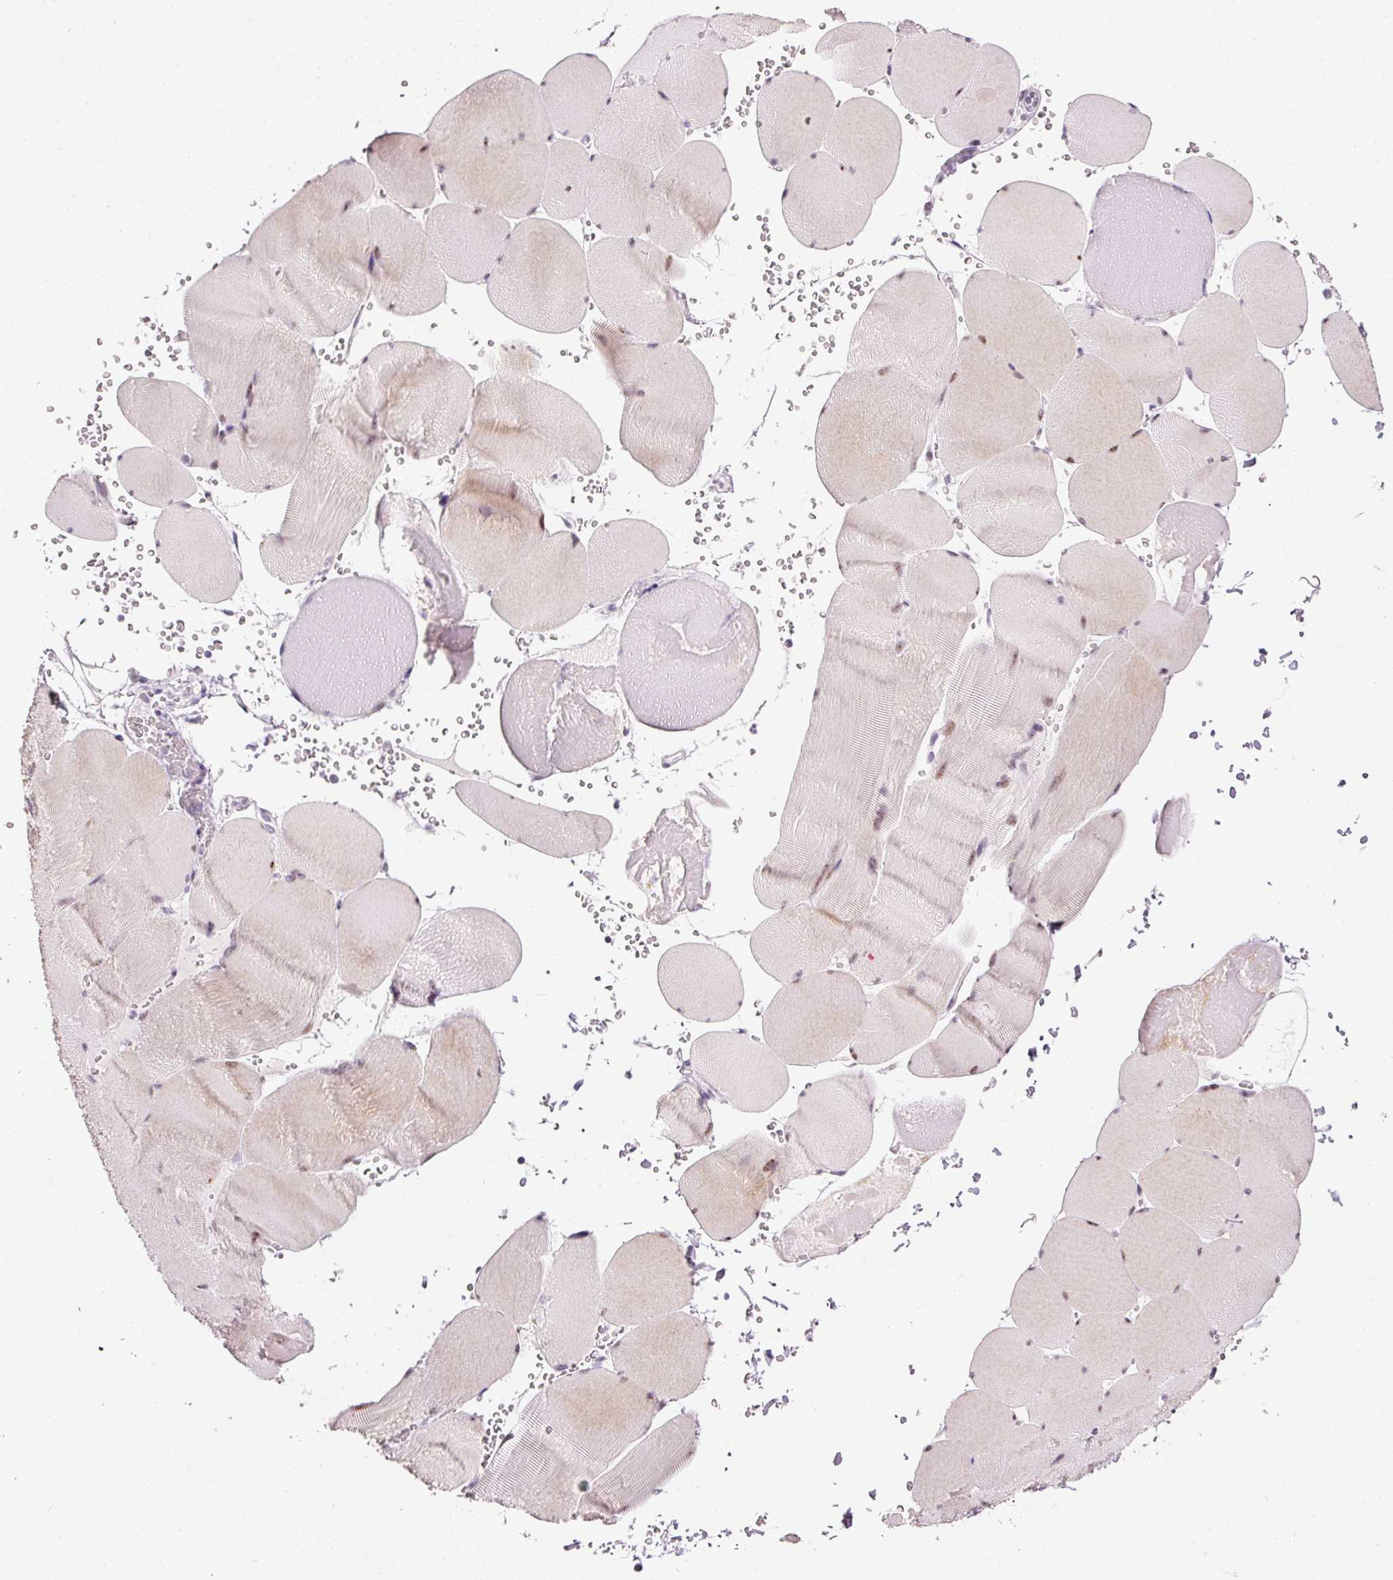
{"staining": {"intensity": "weak", "quantity": "<25%", "location": "cytoplasmic/membranous"}, "tissue": "skeletal muscle", "cell_type": "Myocytes", "image_type": "normal", "snomed": [{"axis": "morphology", "description": "Normal tissue, NOS"}, {"axis": "topography", "description": "Skeletal muscle"}, {"axis": "topography", "description": "Head-Neck"}], "caption": "Immunohistochemistry image of normal skeletal muscle: skeletal muscle stained with DAB (3,3'-diaminobenzidine) reveals no significant protein expression in myocytes.", "gene": "ANKRD20A1", "patient": {"sex": "male", "age": 66}}